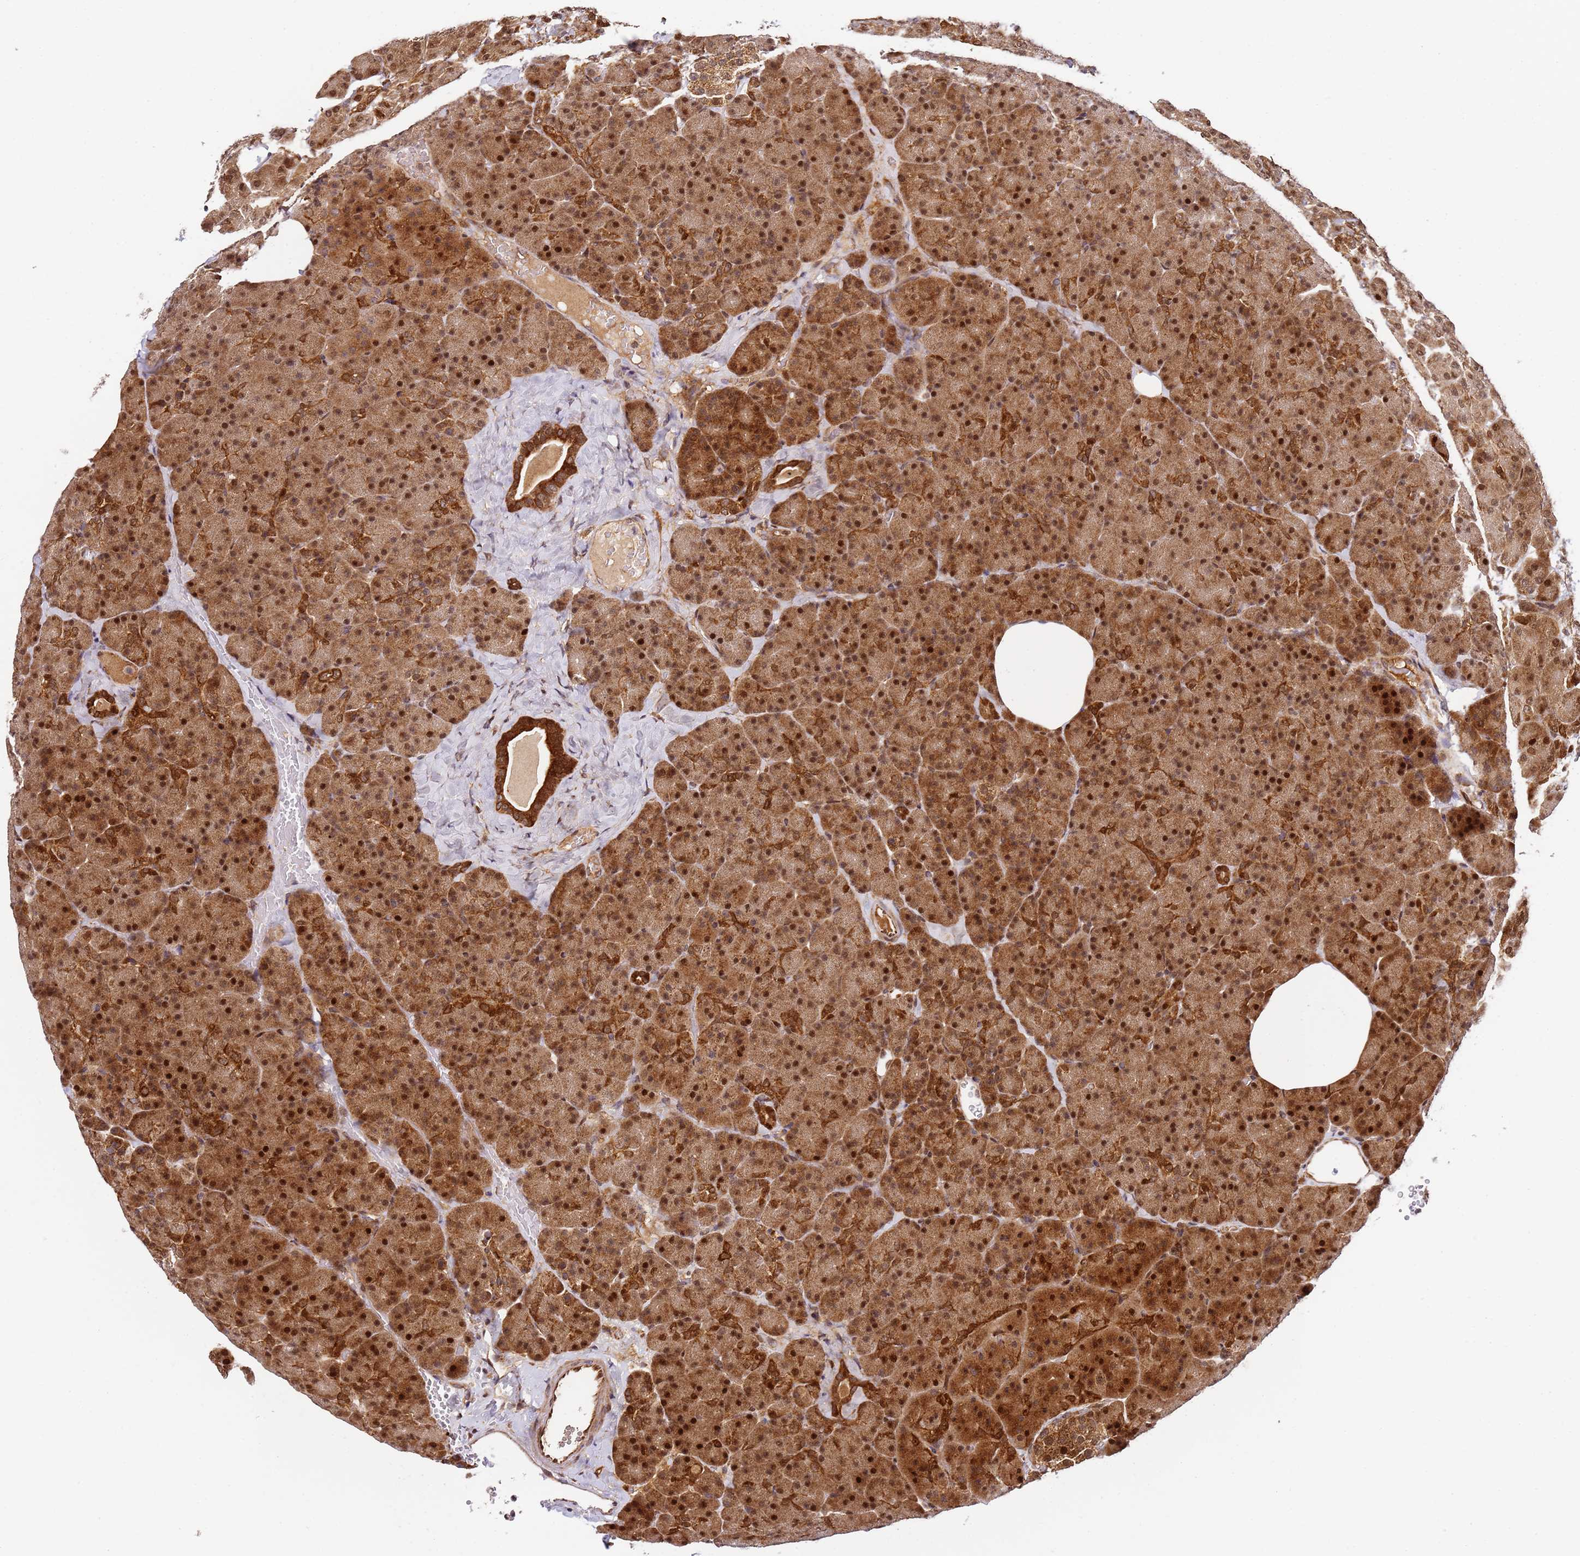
{"staining": {"intensity": "strong", "quantity": ">75%", "location": "cytoplasmic/membranous,nuclear"}, "tissue": "pancreas", "cell_type": "Exocrine glandular cells", "image_type": "normal", "snomed": [{"axis": "morphology", "description": "Normal tissue, NOS"}, {"axis": "morphology", "description": "Carcinoid, malignant, NOS"}, {"axis": "topography", "description": "Pancreas"}], "caption": "Brown immunohistochemical staining in benign pancreas reveals strong cytoplasmic/membranous,nuclear positivity in about >75% of exocrine glandular cells.", "gene": "SMOX", "patient": {"sex": "female", "age": 35}}